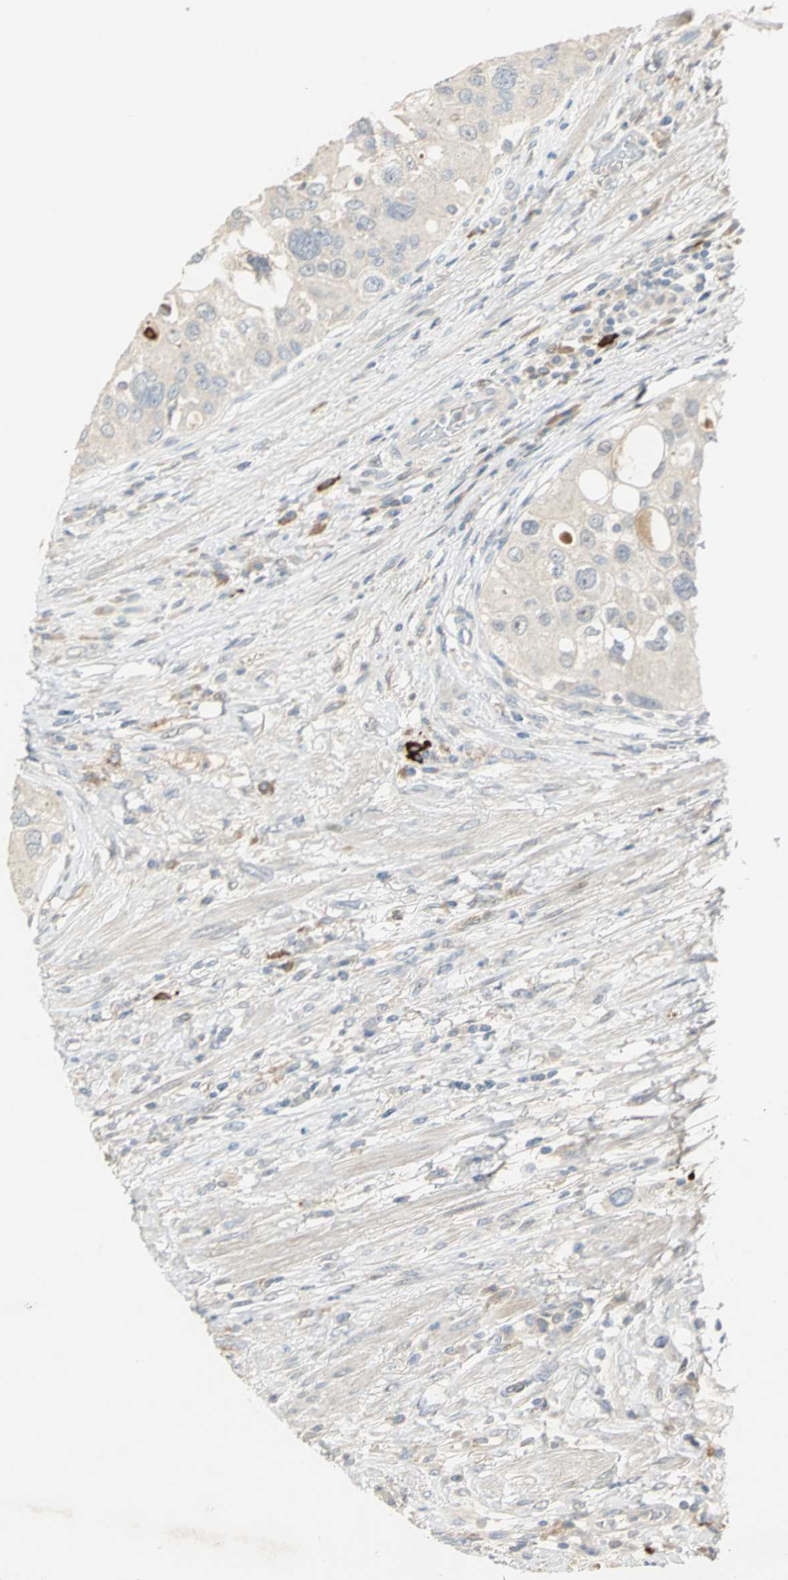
{"staining": {"intensity": "weak", "quantity": ">75%", "location": "cytoplasmic/membranous"}, "tissue": "urothelial cancer", "cell_type": "Tumor cells", "image_type": "cancer", "snomed": [{"axis": "morphology", "description": "Urothelial carcinoma, High grade"}, {"axis": "topography", "description": "Urinary bladder"}], "caption": "The image demonstrates immunohistochemical staining of urothelial cancer. There is weak cytoplasmic/membranous expression is present in approximately >75% of tumor cells.", "gene": "PROC", "patient": {"sex": "female", "age": 56}}